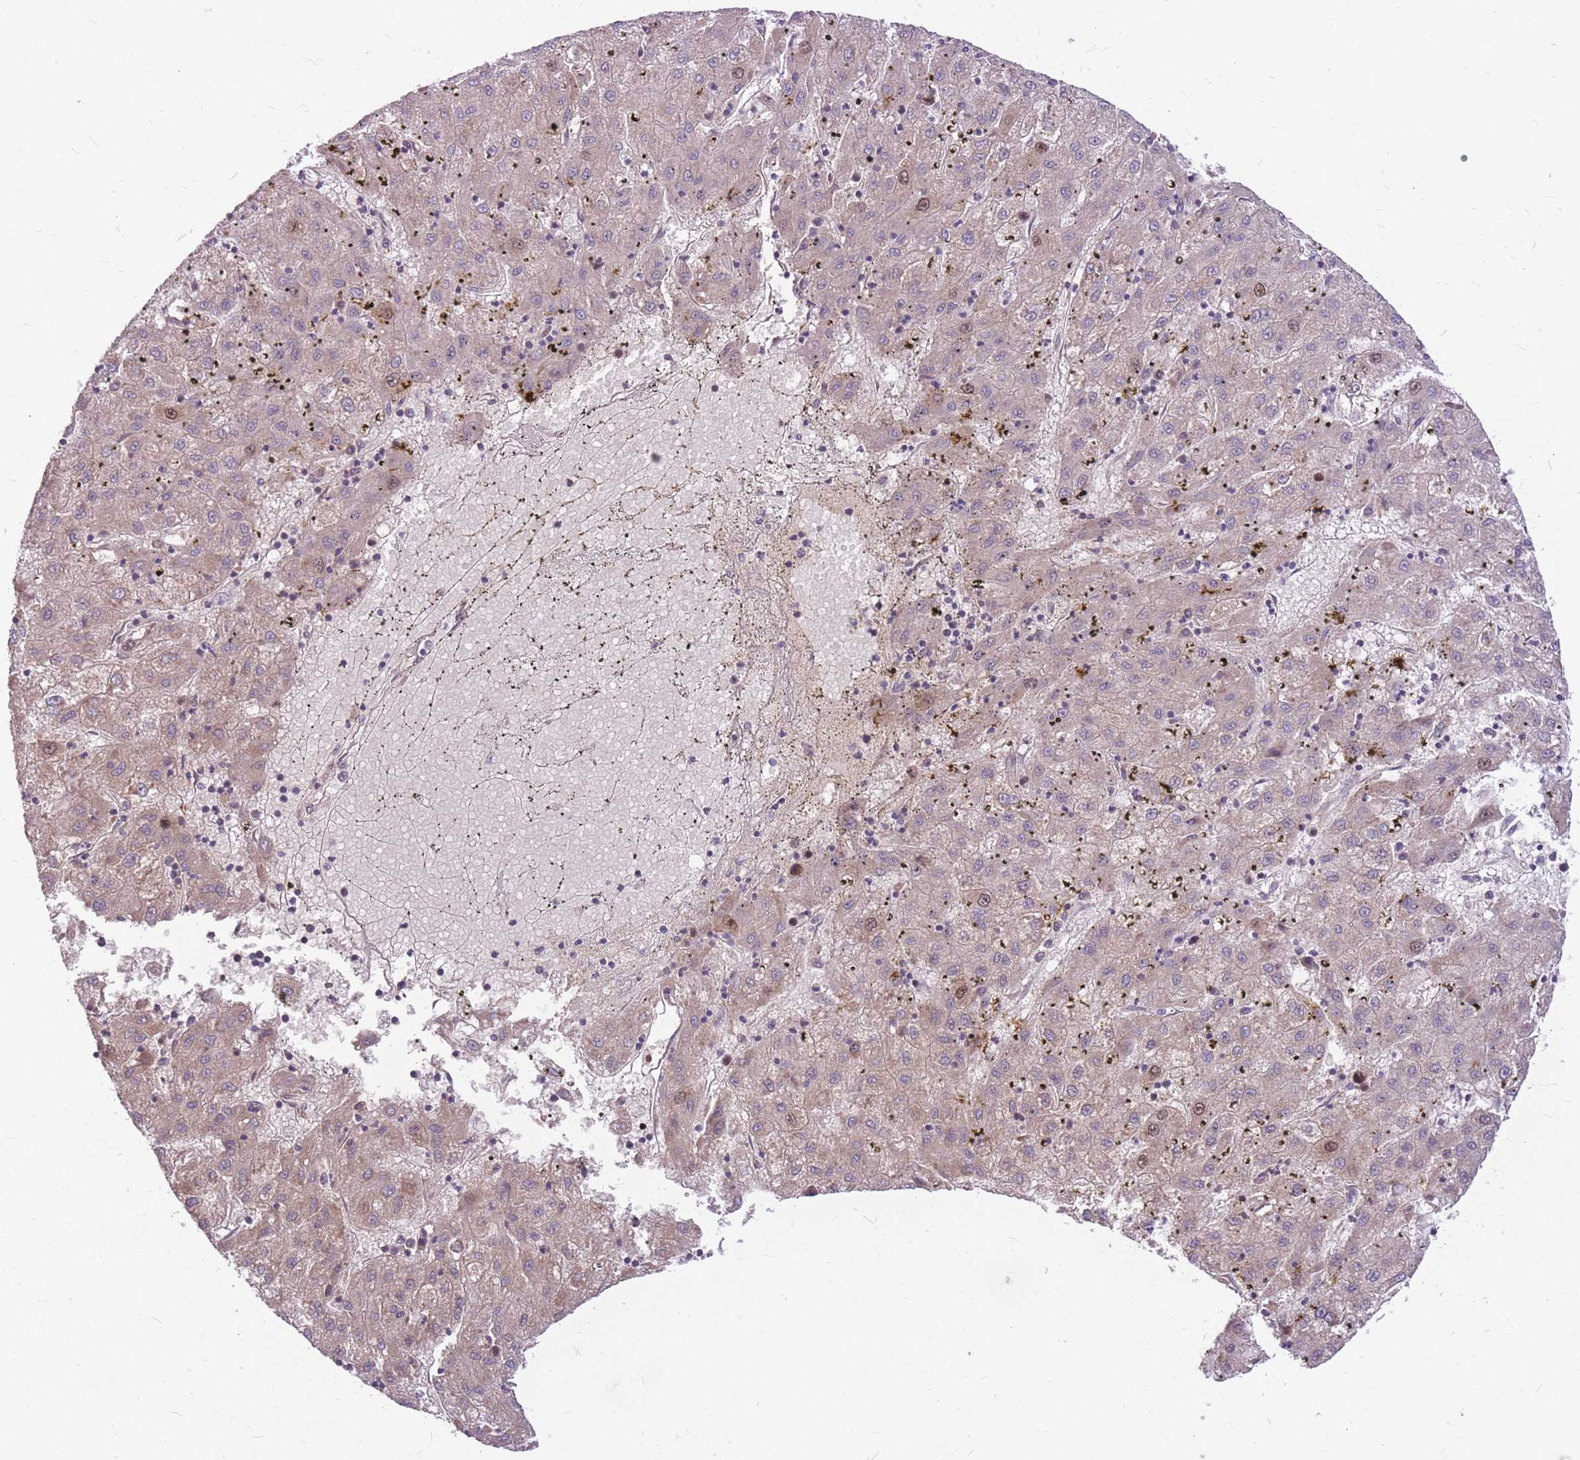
{"staining": {"intensity": "moderate", "quantity": "<25%", "location": "nuclear"}, "tissue": "liver cancer", "cell_type": "Tumor cells", "image_type": "cancer", "snomed": [{"axis": "morphology", "description": "Carcinoma, Hepatocellular, NOS"}, {"axis": "topography", "description": "Liver"}], "caption": "Brown immunohistochemical staining in liver hepatocellular carcinoma shows moderate nuclear expression in about <25% of tumor cells.", "gene": "GMNN", "patient": {"sex": "male", "age": 72}}